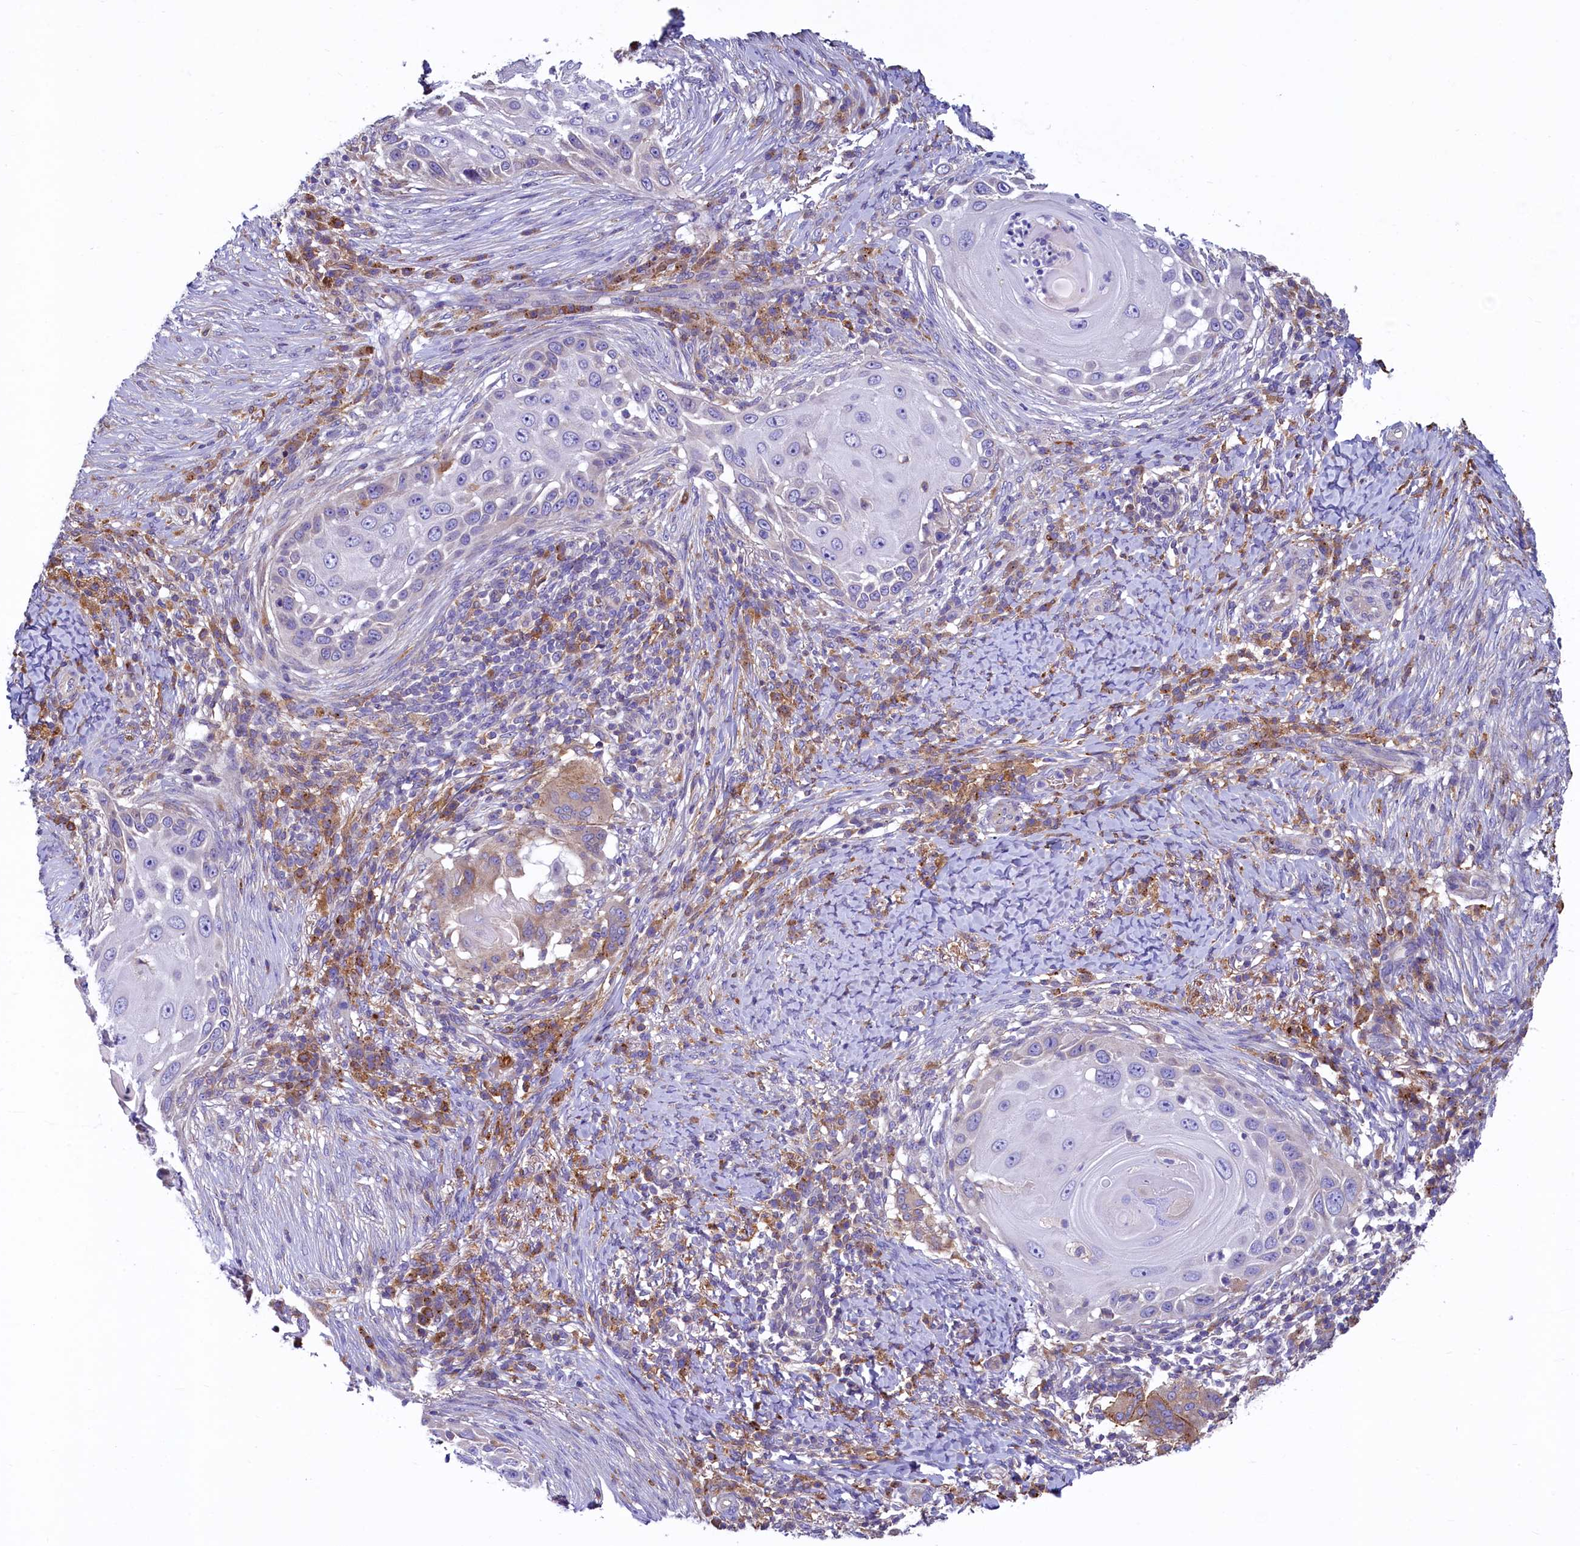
{"staining": {"intensity": "negative", "quantity": "none", "location": "none"}, "tissue": "skin cancer", "cell_type": "Tumor cells", "image_type": "cancer", "snomed": [{"axis": "morphology", "description": "Squamous cell carcinoma, NOS"}, {"axis": "topography", "description": "Skin"}], "caption": "Skin cancer was stained to show a protein in brown. There is no significant staining in tumor cells. Brightfield microscopy of IHC stained with DAB (brown) and hematoxylin (blue), captured at high magnification.", "gene": "HPS6", "patient": {"sex": "female", "age": 44}}